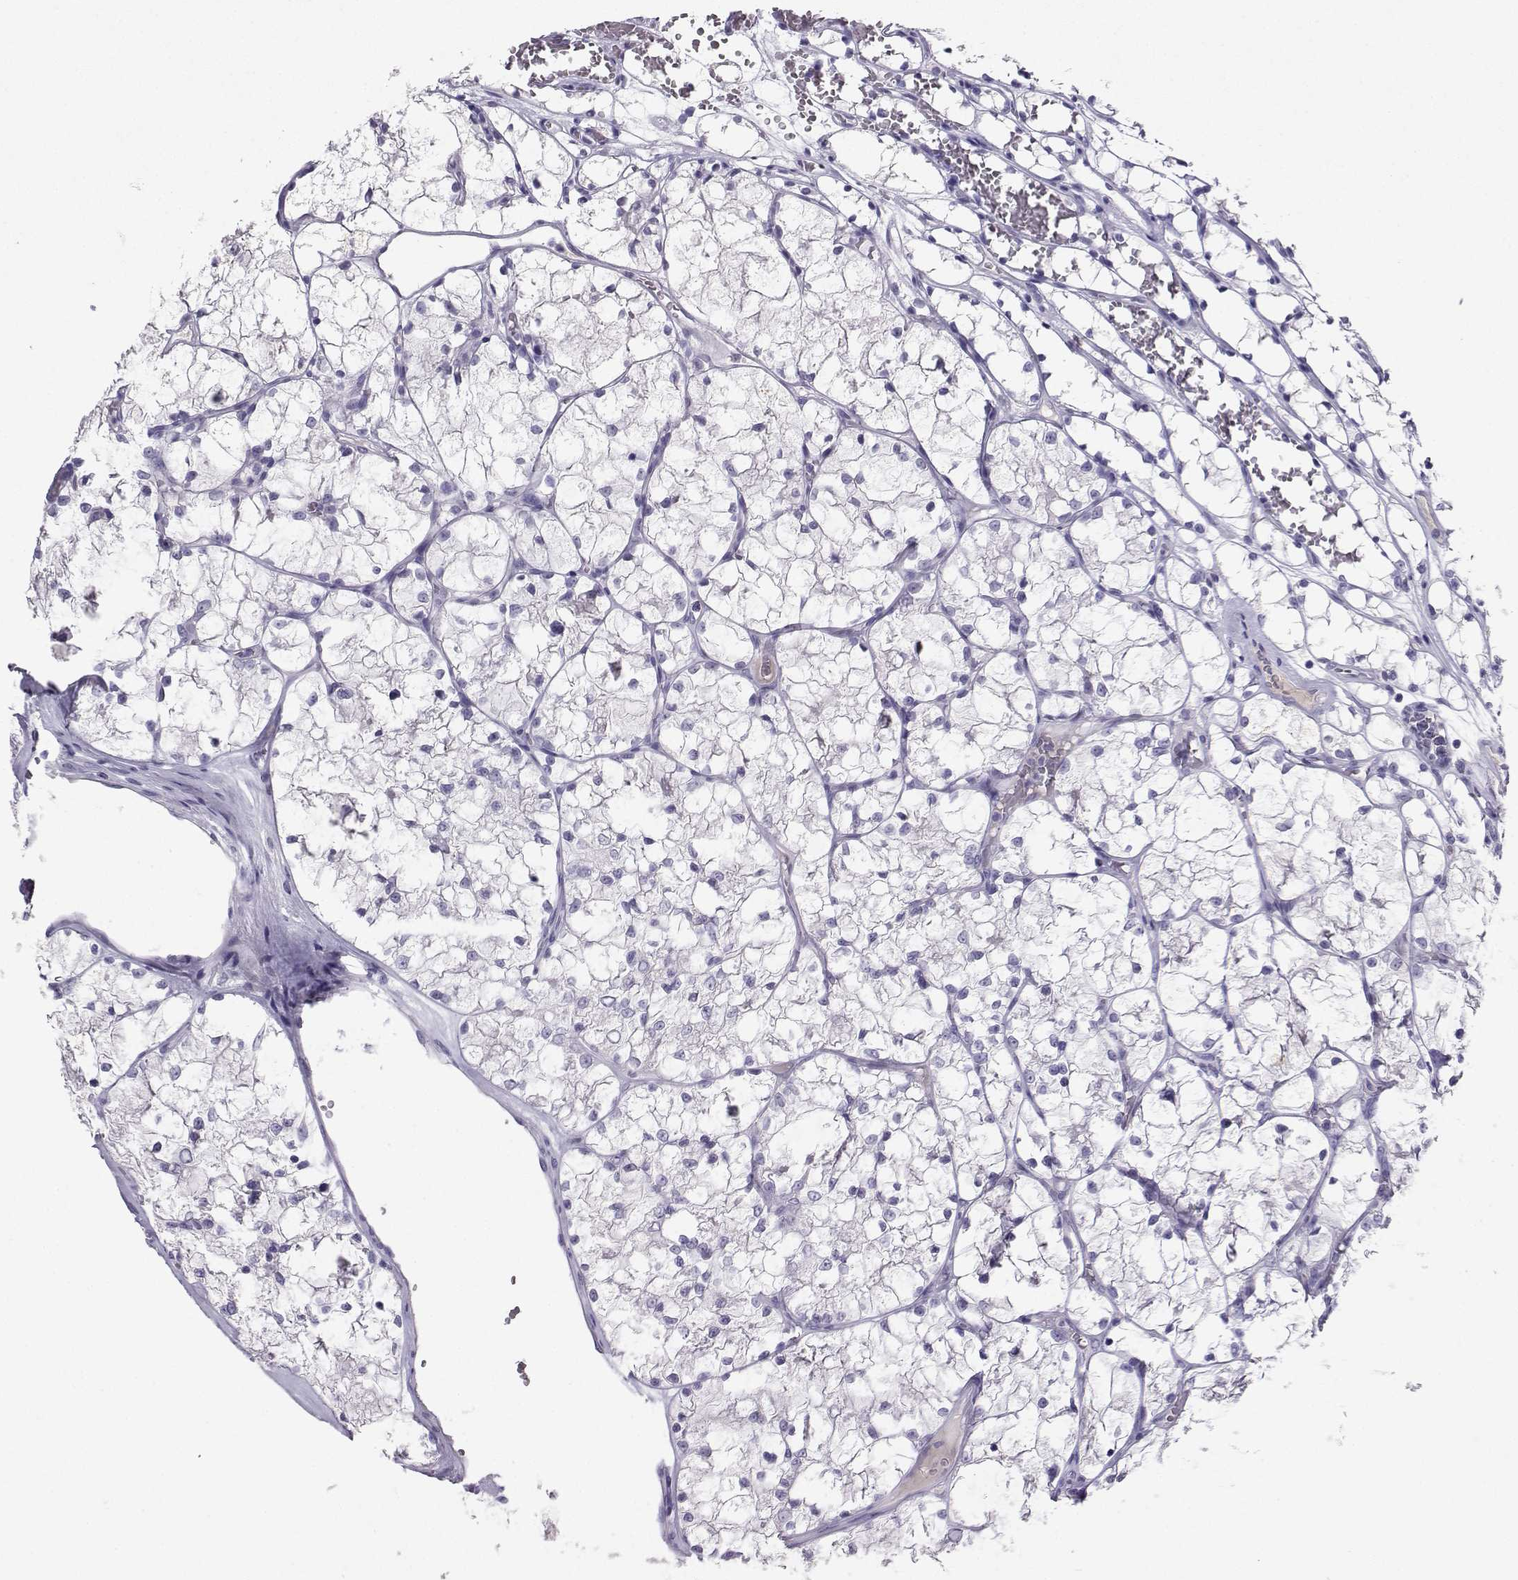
{"staining": {"intensity": "negative", "quantity": "none", "location": "none"}, "tissue": "renal cancer", "cell_type": "Tumor cells", "image_type": "cancer", "snomed": [{"axis": "morphology", "description": "Adenocarcinoma, NOS"}, {"axis": "topography", "description": "Kidney"}], "caption": "Renal cancer (adenocarcinoma) was stained to show a protein in brown. There is no significant expression in tumor cells. Brightfield microscopy of immunohistochemistry stained with DAB (3,3'-diaminobenzidine) (brown) and hematoxylin (blue), captured at high magnification.", "gene": "GRIK4", "patient": {"sex": "female", "age": 69}}